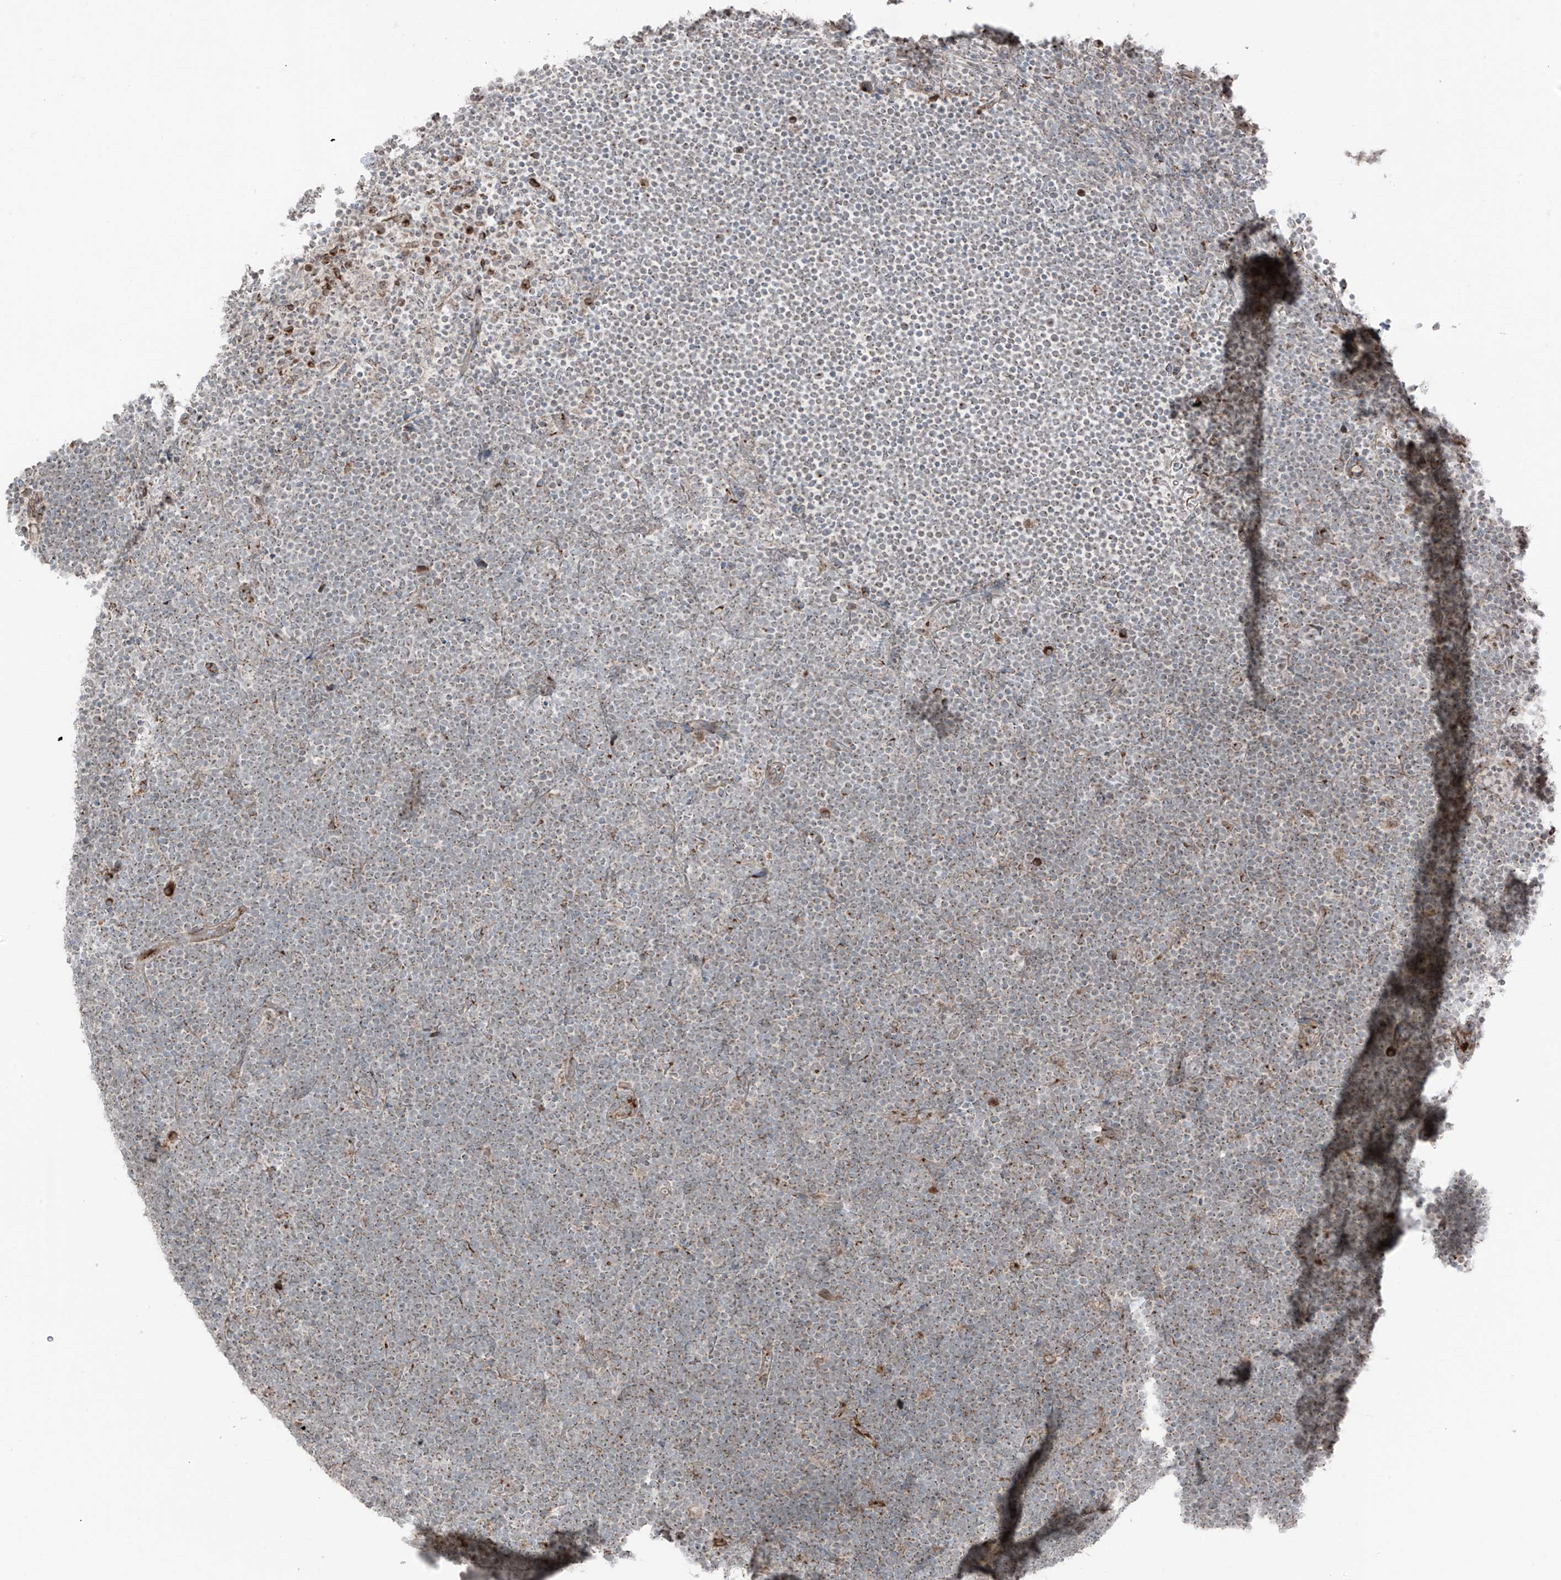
{"staining": {"intensity": "weak", "quantity": "25%-75%", "location": "cytoplasmic/membranous"}, "tissue": "lymphoma", "cell_type": "Tumor cells", "image_type": "cancer", "snomed": [{"axis": "morphology", "description": "Malignant lymphoma, non-Hodgkin's type, High grade"}, {"axis": "topography", "description": "Lymph node"}], "caption": "Protein expression analysis of human lymphoma reveals weak cytoplasmic/membranous positivity in about 25%-75% of tumor cells.", "gene": "ERLEC1", "patient": {"sex": "male", "age": 13}}